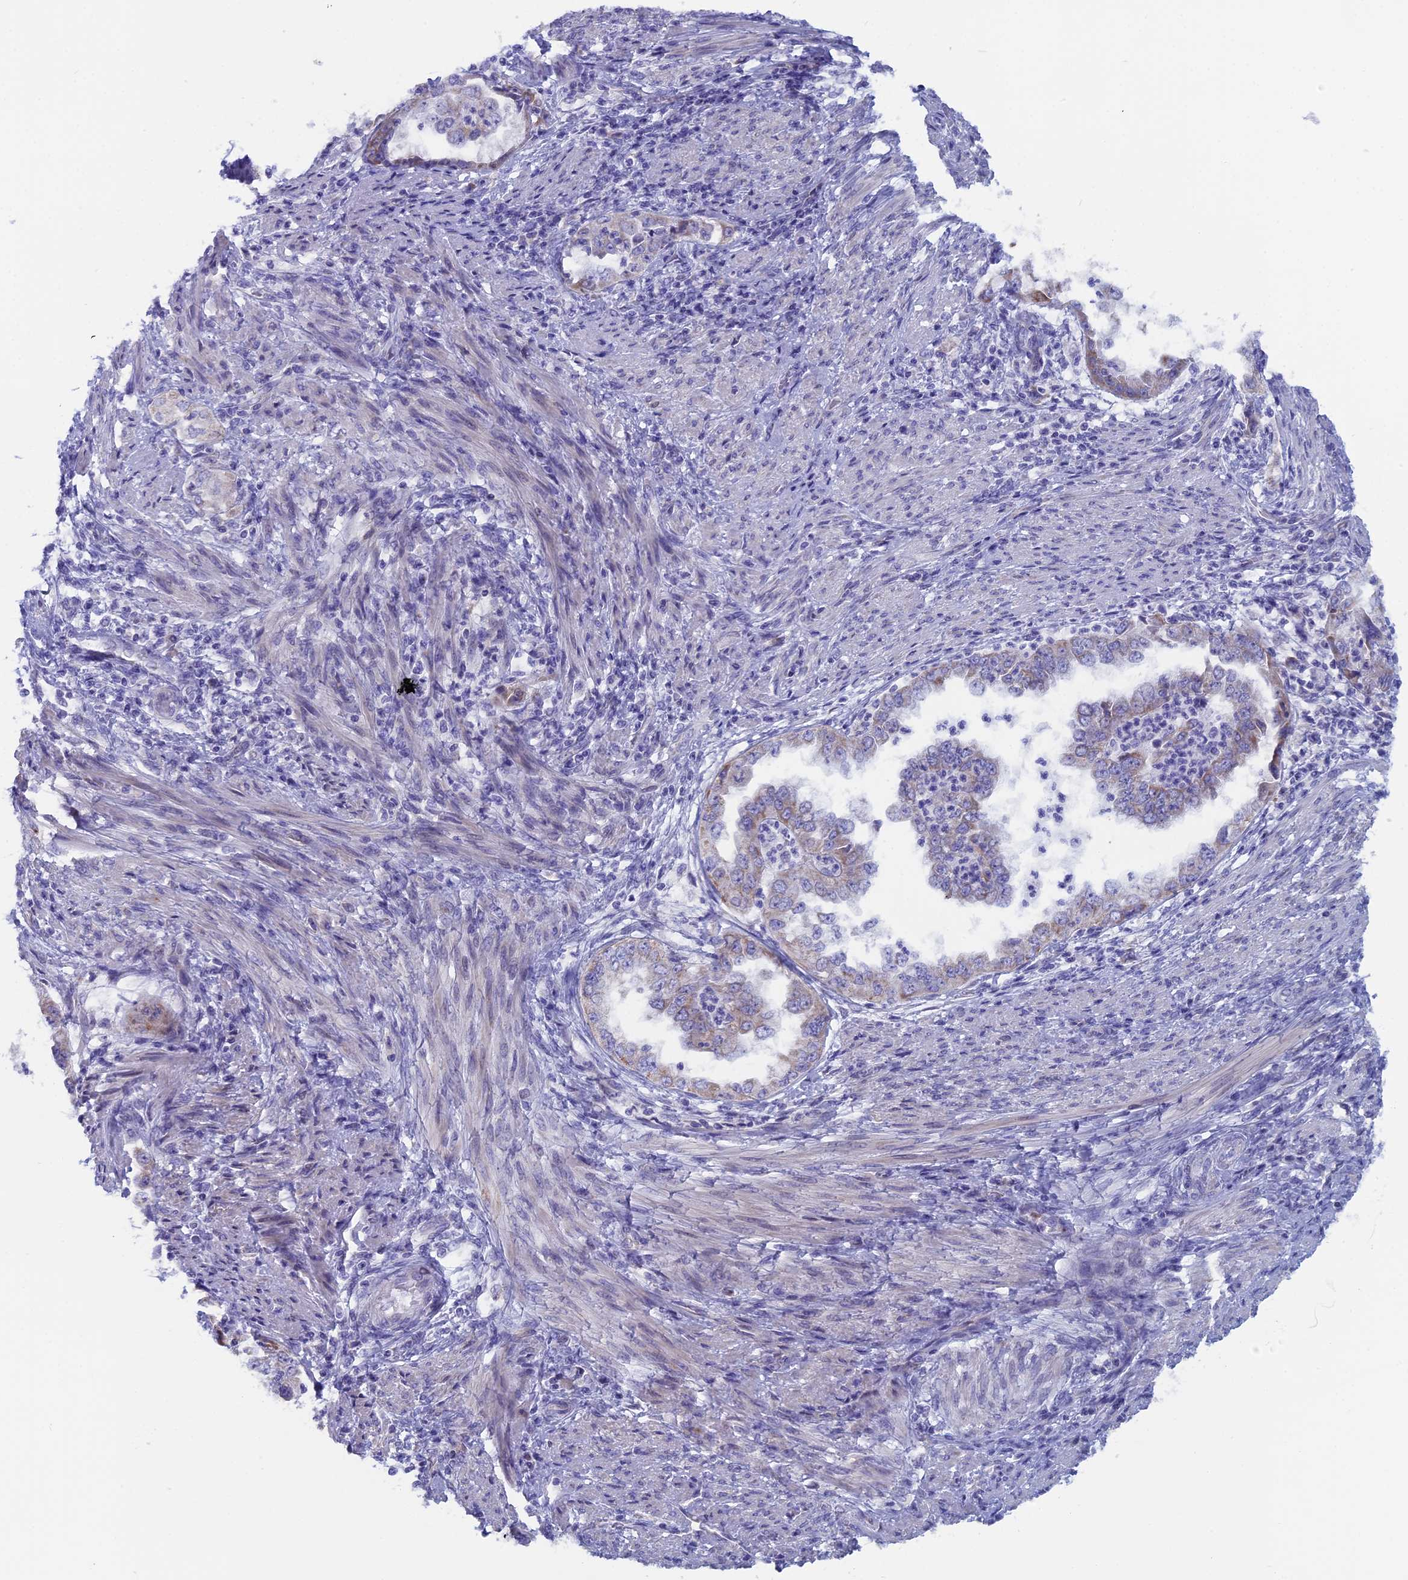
{"staining": {"intensity": "weak", "quantity": "<25%", "location": "cytoplasmic/membranous"}, "tissue": "endometrial cancer", "cell_type": "Tumor cells", "image_type": "cancer", "snomed": [{"axis": "morphology", "description": "Adenocarcinoma, NOS"}, {"axis": "topography", "description": "Endometrium"}], "caption": "Tumor cells show no significant staining in adenocarcinoma (endometrial).", "gene": "NIBAN3", "patient": {"sex": "female", "age": 85}}